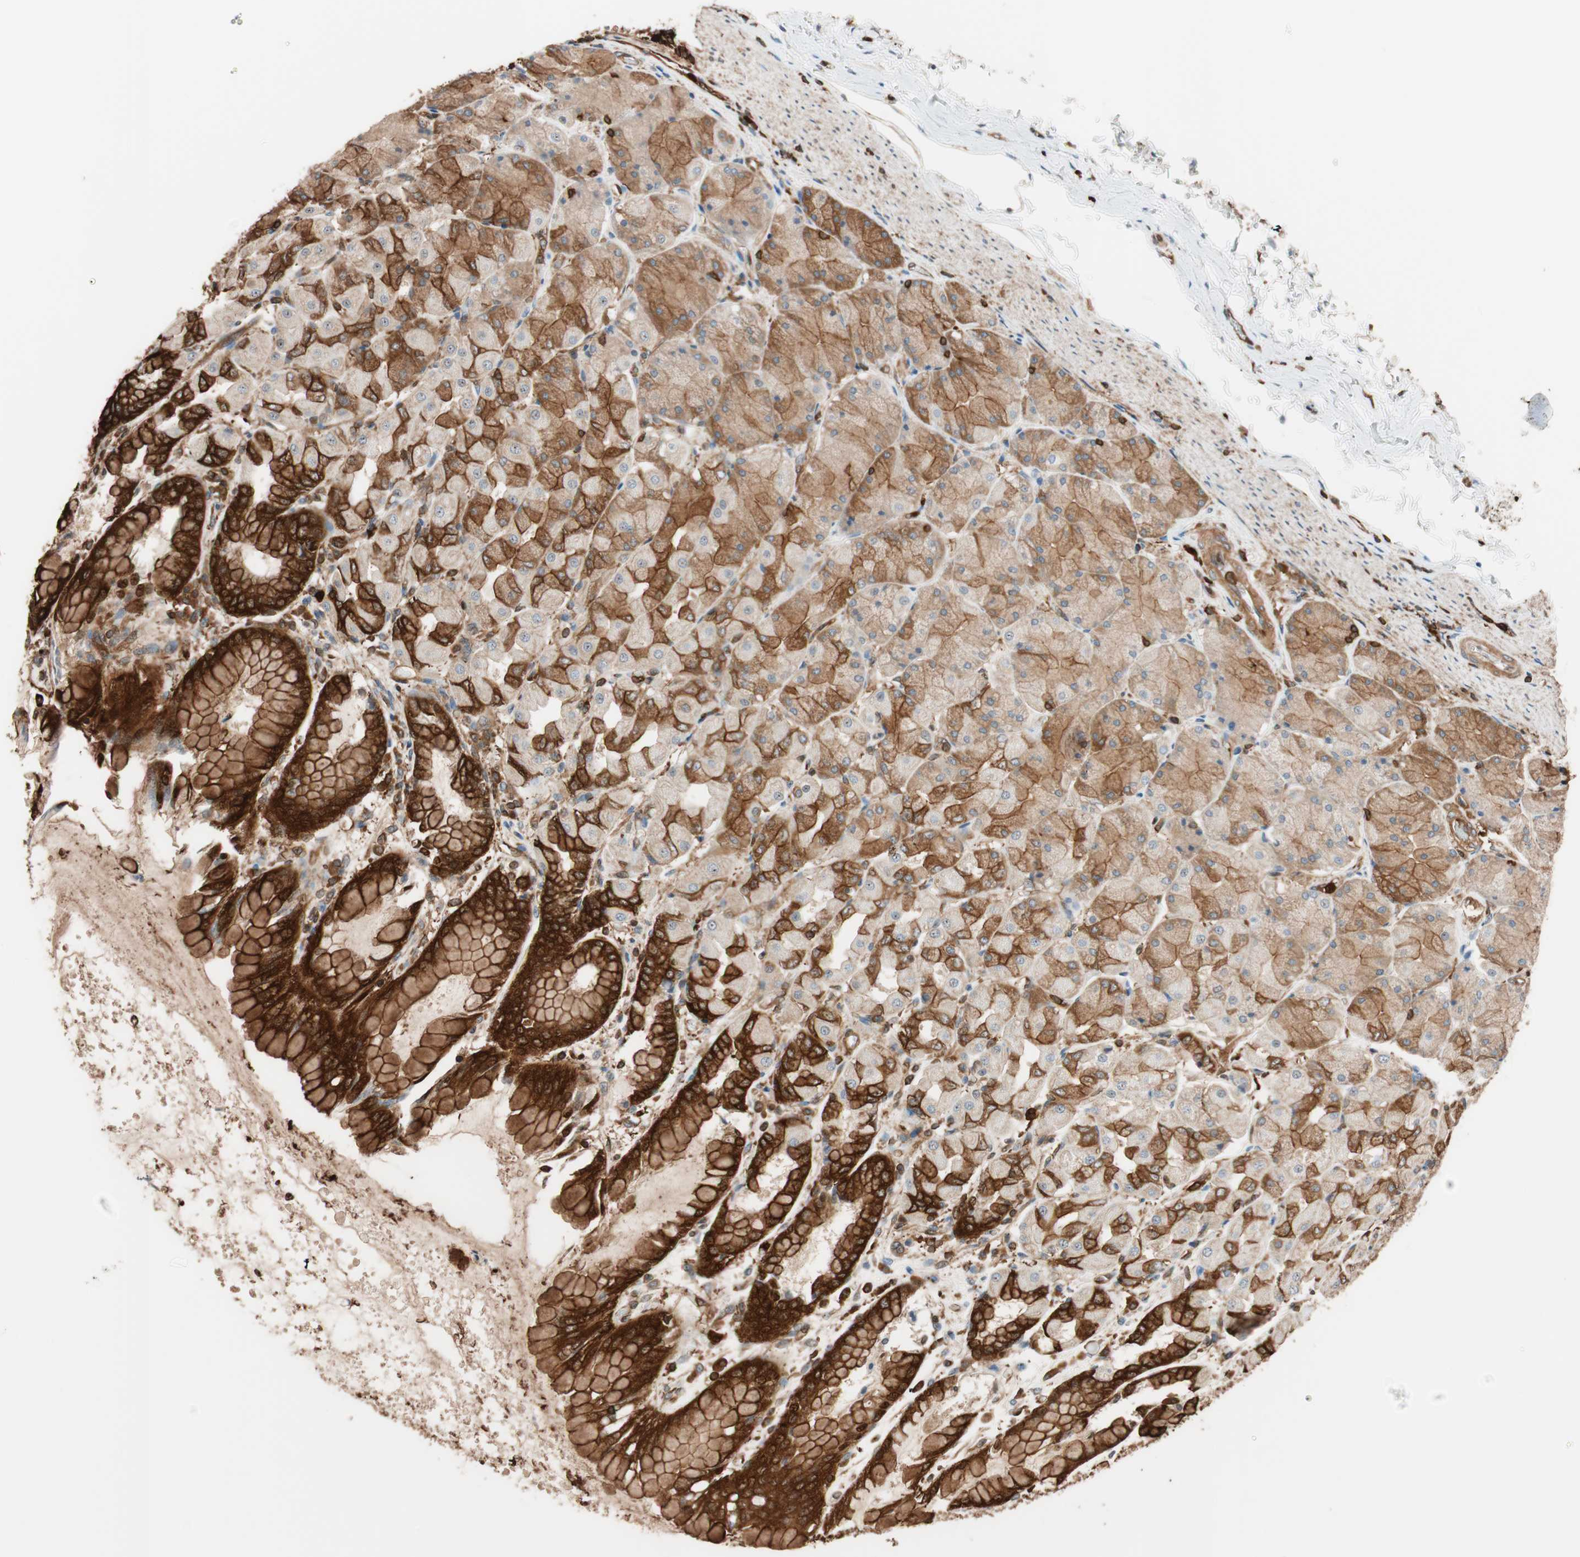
{"staining": {"intensity": "strong", "quantity": ">75%", "location": "cytoplasmic/membranous"}, "tissue": "stomach", "cell_type": "Glandular cells", "image_type": "normal", "snomed": [{"axis": "morphology", "description": "Normal tissue, NOS"}, {"axis": "topography", "description": "Stomach, upper"}], "caption": "Normal stomach was stained to show a protein in brown. There is high levels of strong cytoplasmic/membranous staining in approximately >75% of glandular cells.", "gene": "VASP", "patient": {"sex": "female", "age": 56}}